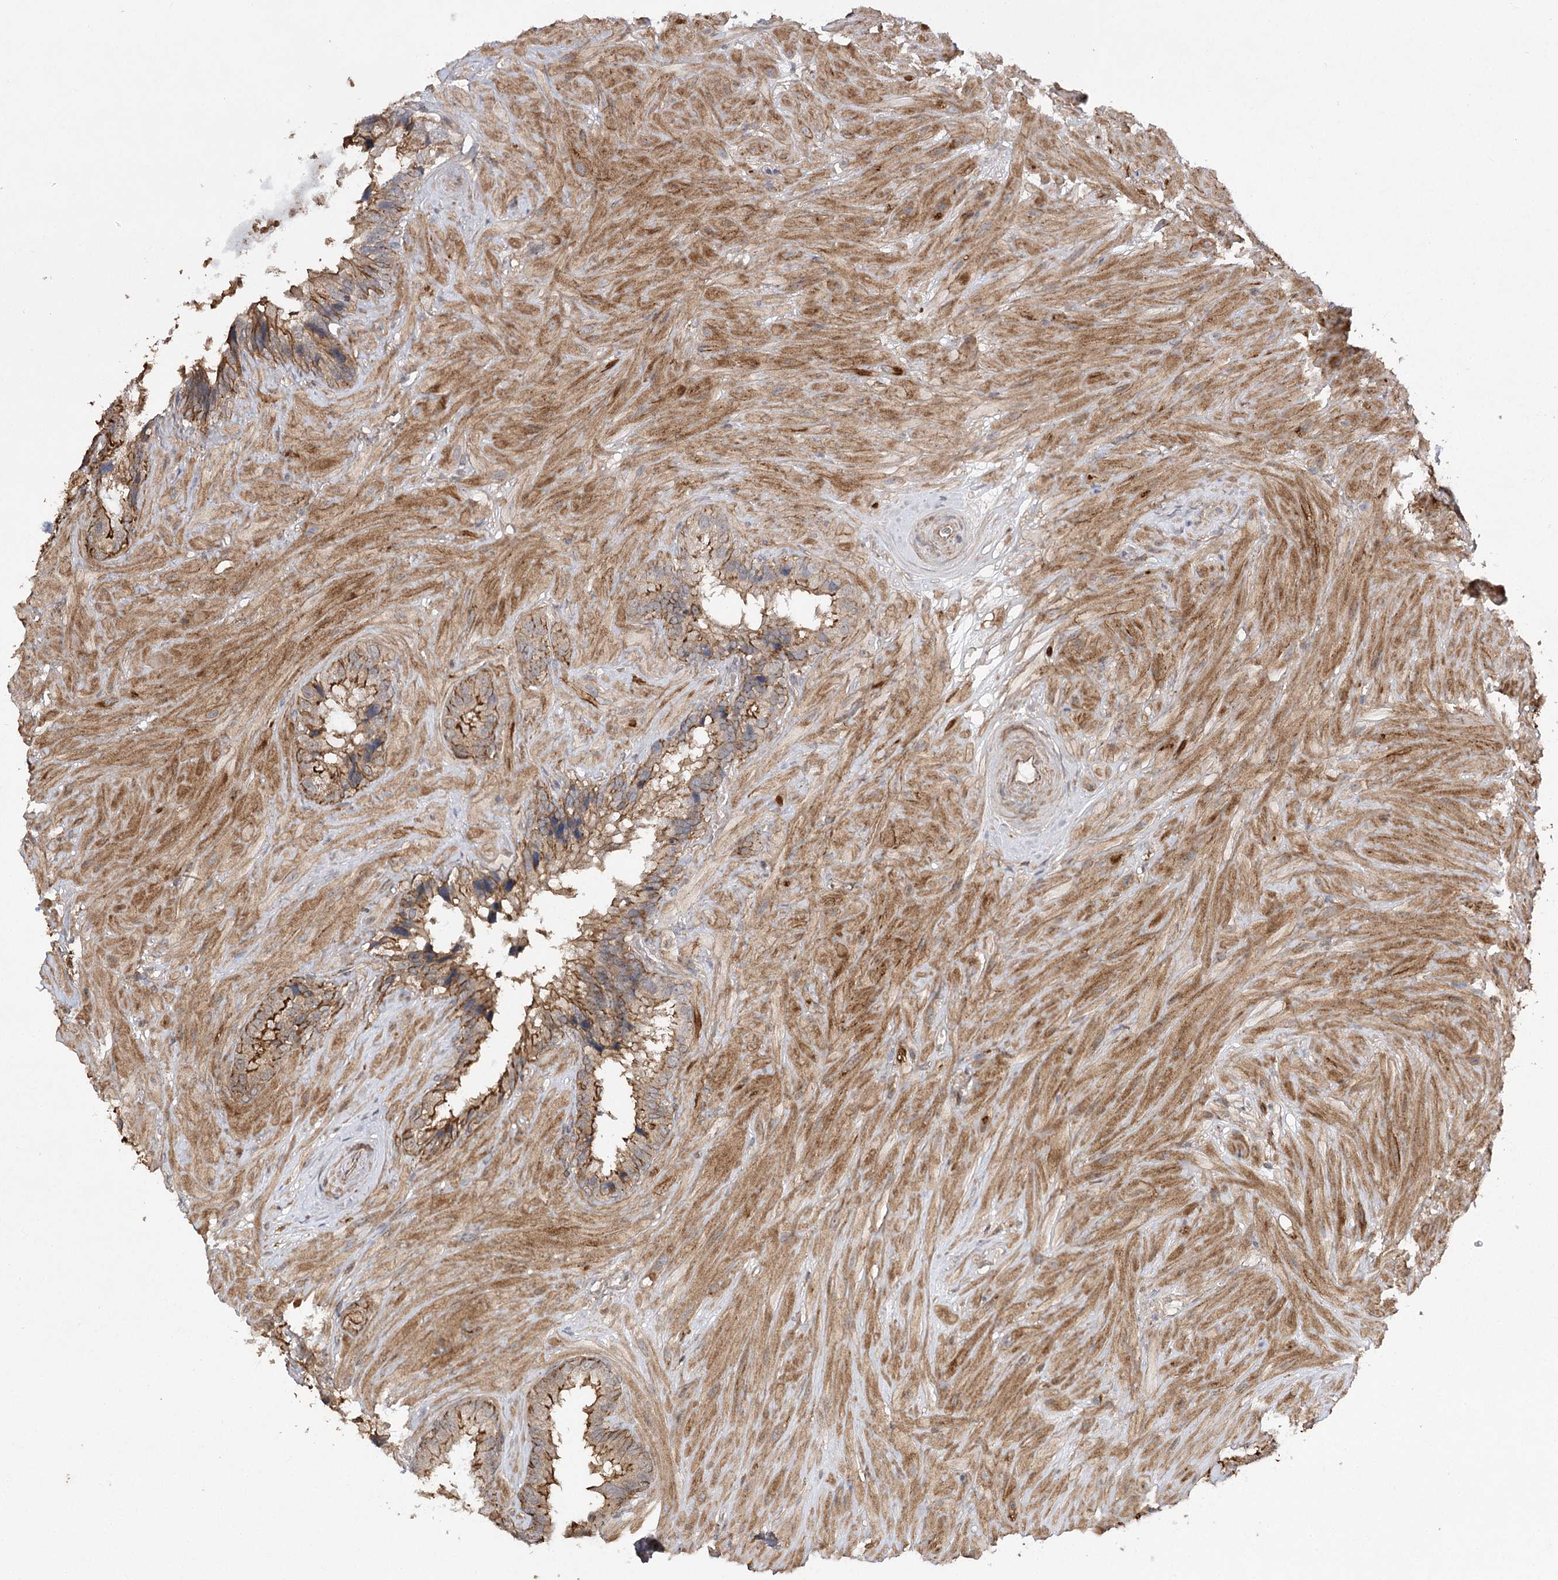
{"staining": {"intensity": "moderate", "quantity": ">75%", "location": "cytoplasmic/membranous"}, "tissue": "seminal vesicle", "cell_type": "Glandular cells", "image_type": "normal", "snomed": [{"axis": "morphology", "description": "Normal tissue, NOS"}, {"axis": "topography", "description": "Prostate"}, {"axis": "topography", "description": "Seminal veicle"}], "caption": "Immunohistochemistry (IHC) micrograph of normal seminal vesicle: seminal vesicle stained using immunohistochemistry (IHC) exhibits medium levels of moderate protein expression localized specifically in the cytoplasmic/membranous of glandular cells, appearing as a cytoplasmic/membranous brown color.", "gene": "OBSL1", "patient": {"sex": "male", "age": 68}}